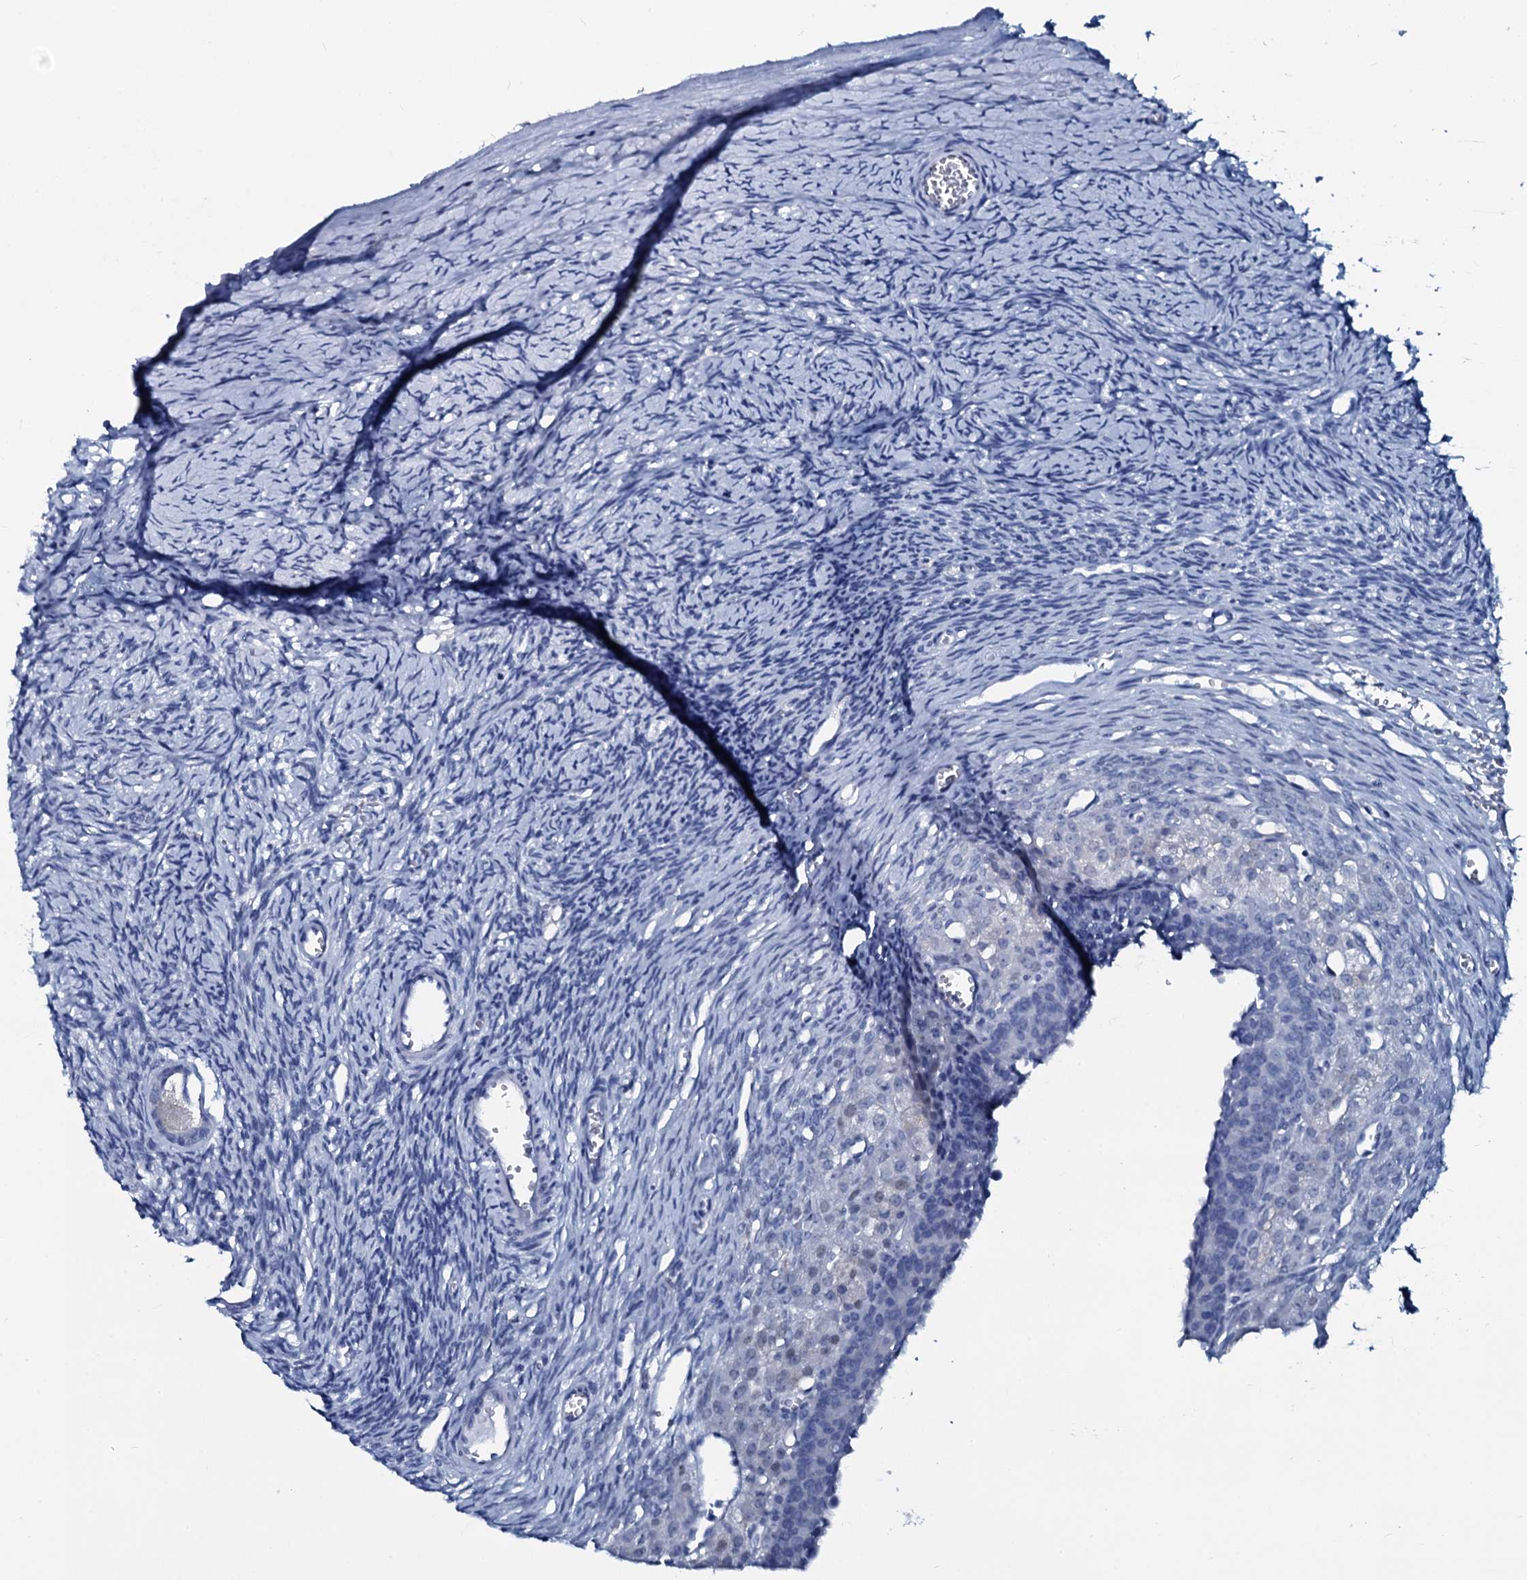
{"staining": {"intensity": "negative", "quantity": "none", "location": "none"}, "tissue": "ovary", "cell_type": "Follicle cells", "image_type": "normal", "snomed": [{"axis": "morphology", "description": "Normal tissue, NOS"}, {"axis": "topography", "description": "Ovary"}], "caption": "Immunohistochemistry histopathology image of unremarkable ovary: human ovary stained with DAB displays no significant protein positivity in follicle cells. (Brightfield microscopy of DAB immunohistochemistry at high magnification).", "gene": "SLC4A7", "patient": {"sex": "female", "age": 39}}